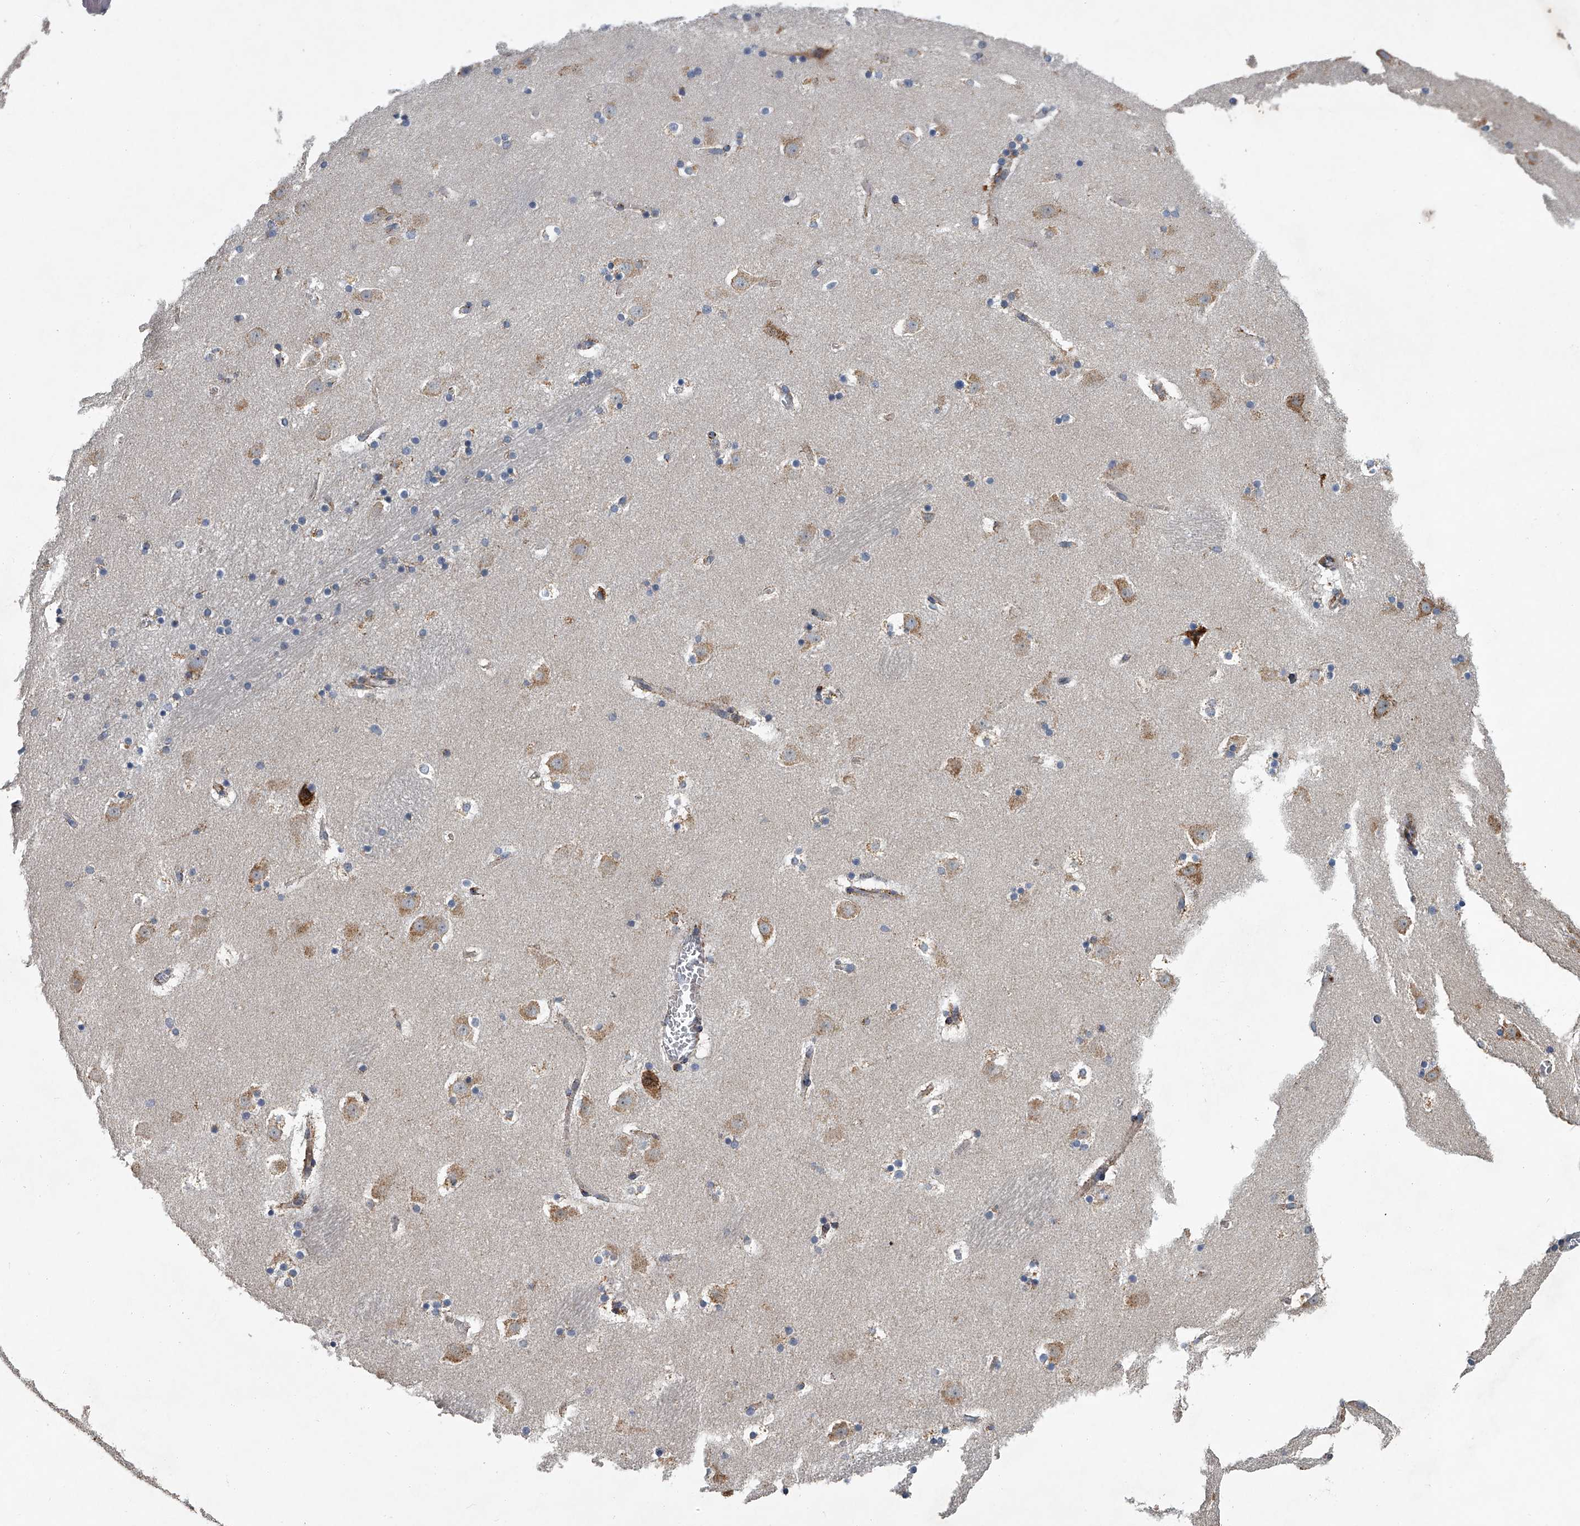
{"staining": {"intensity": "moderate", "quantity": "<25%", "location": "cytoplasmic/membranous"}, "tissue": "caudate", "cell_type": "Glial cells", "image_type": "normal", "snomed": [{"axis": "morphology", "description": "Normal tissue, NOS"}, {"axis": "topography", "description": "Lateral ventricle wall"}], "caption": "Caudate stained with DAB (3,3'-diaminobenzidine) IHC exhibits low levels of moderate cytoplasmic/membranous expression in about <25% of glial cells.", "gene": "TMEM63C", "patient": {"sex": "male", "age": 45}}